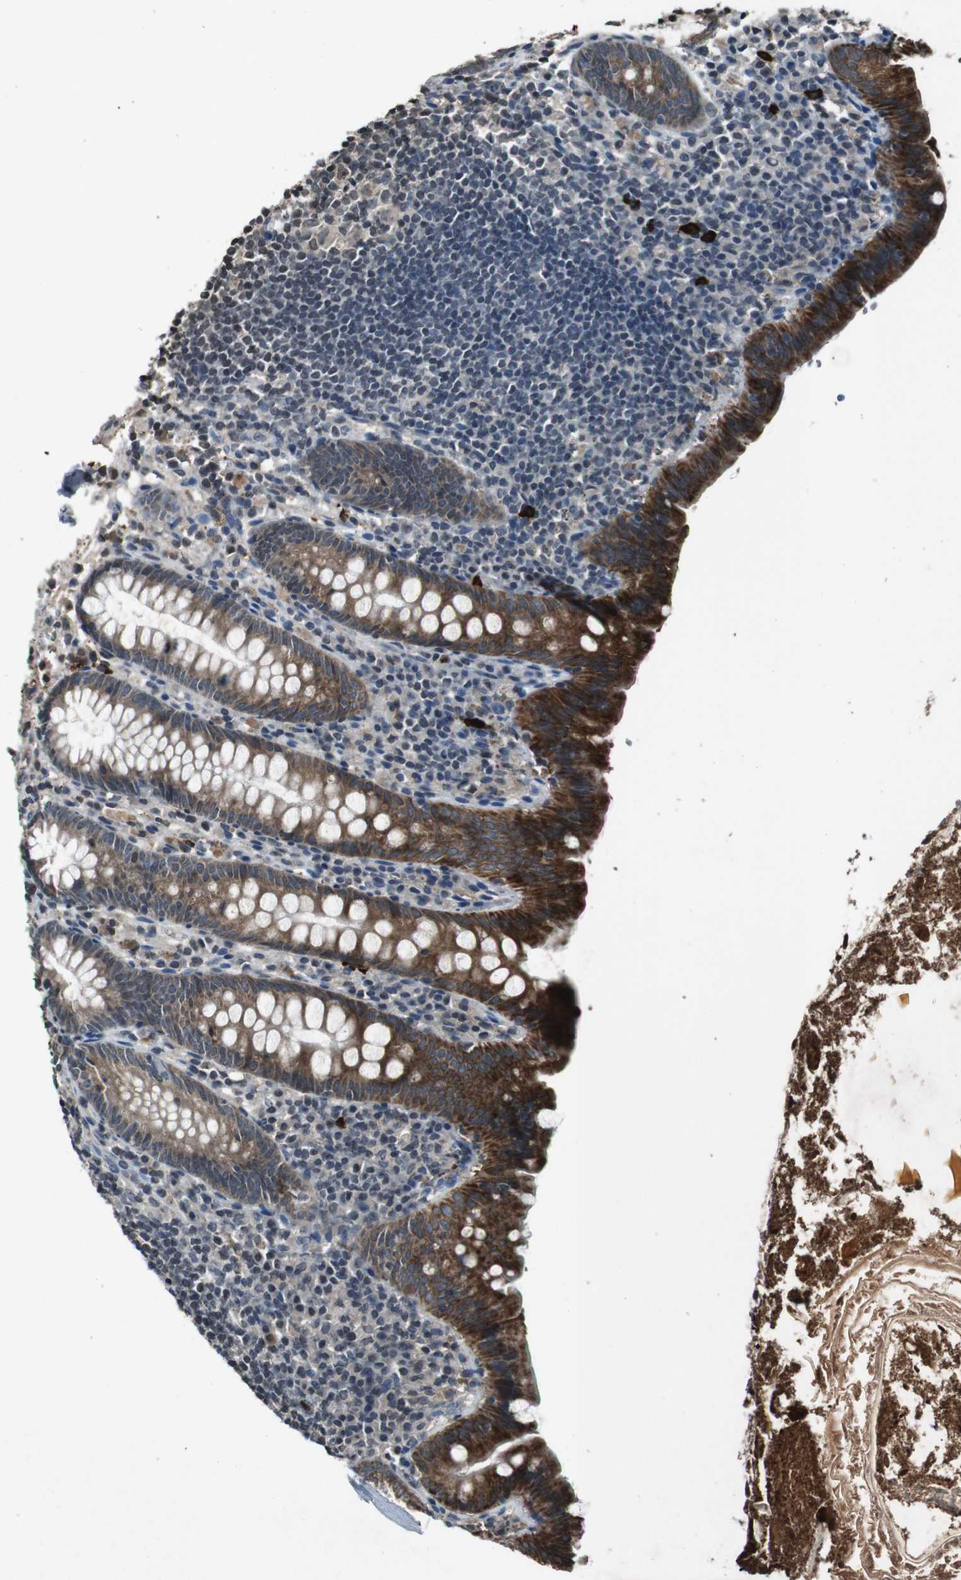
{"staining": {"intensity": "strong", "quantity": ">75%", "location": "cytoplasmic/membranous"}, "tissue": "appendix", "cell_type": "Glandular cells", "image_type": "normal", "snomed": [{"axis": "morphology", "description": "Normal tissue, NOS"}, {"axis": "topography", "description": "Appendix"}], "caption": "This is a micrograph of IHC staining of normal appendix, which shows strong expression in the cytoplasmic/membranous of glandular cells.", "gene": "UGT1A6", "patient": {"sex": "male", "age": 52}}